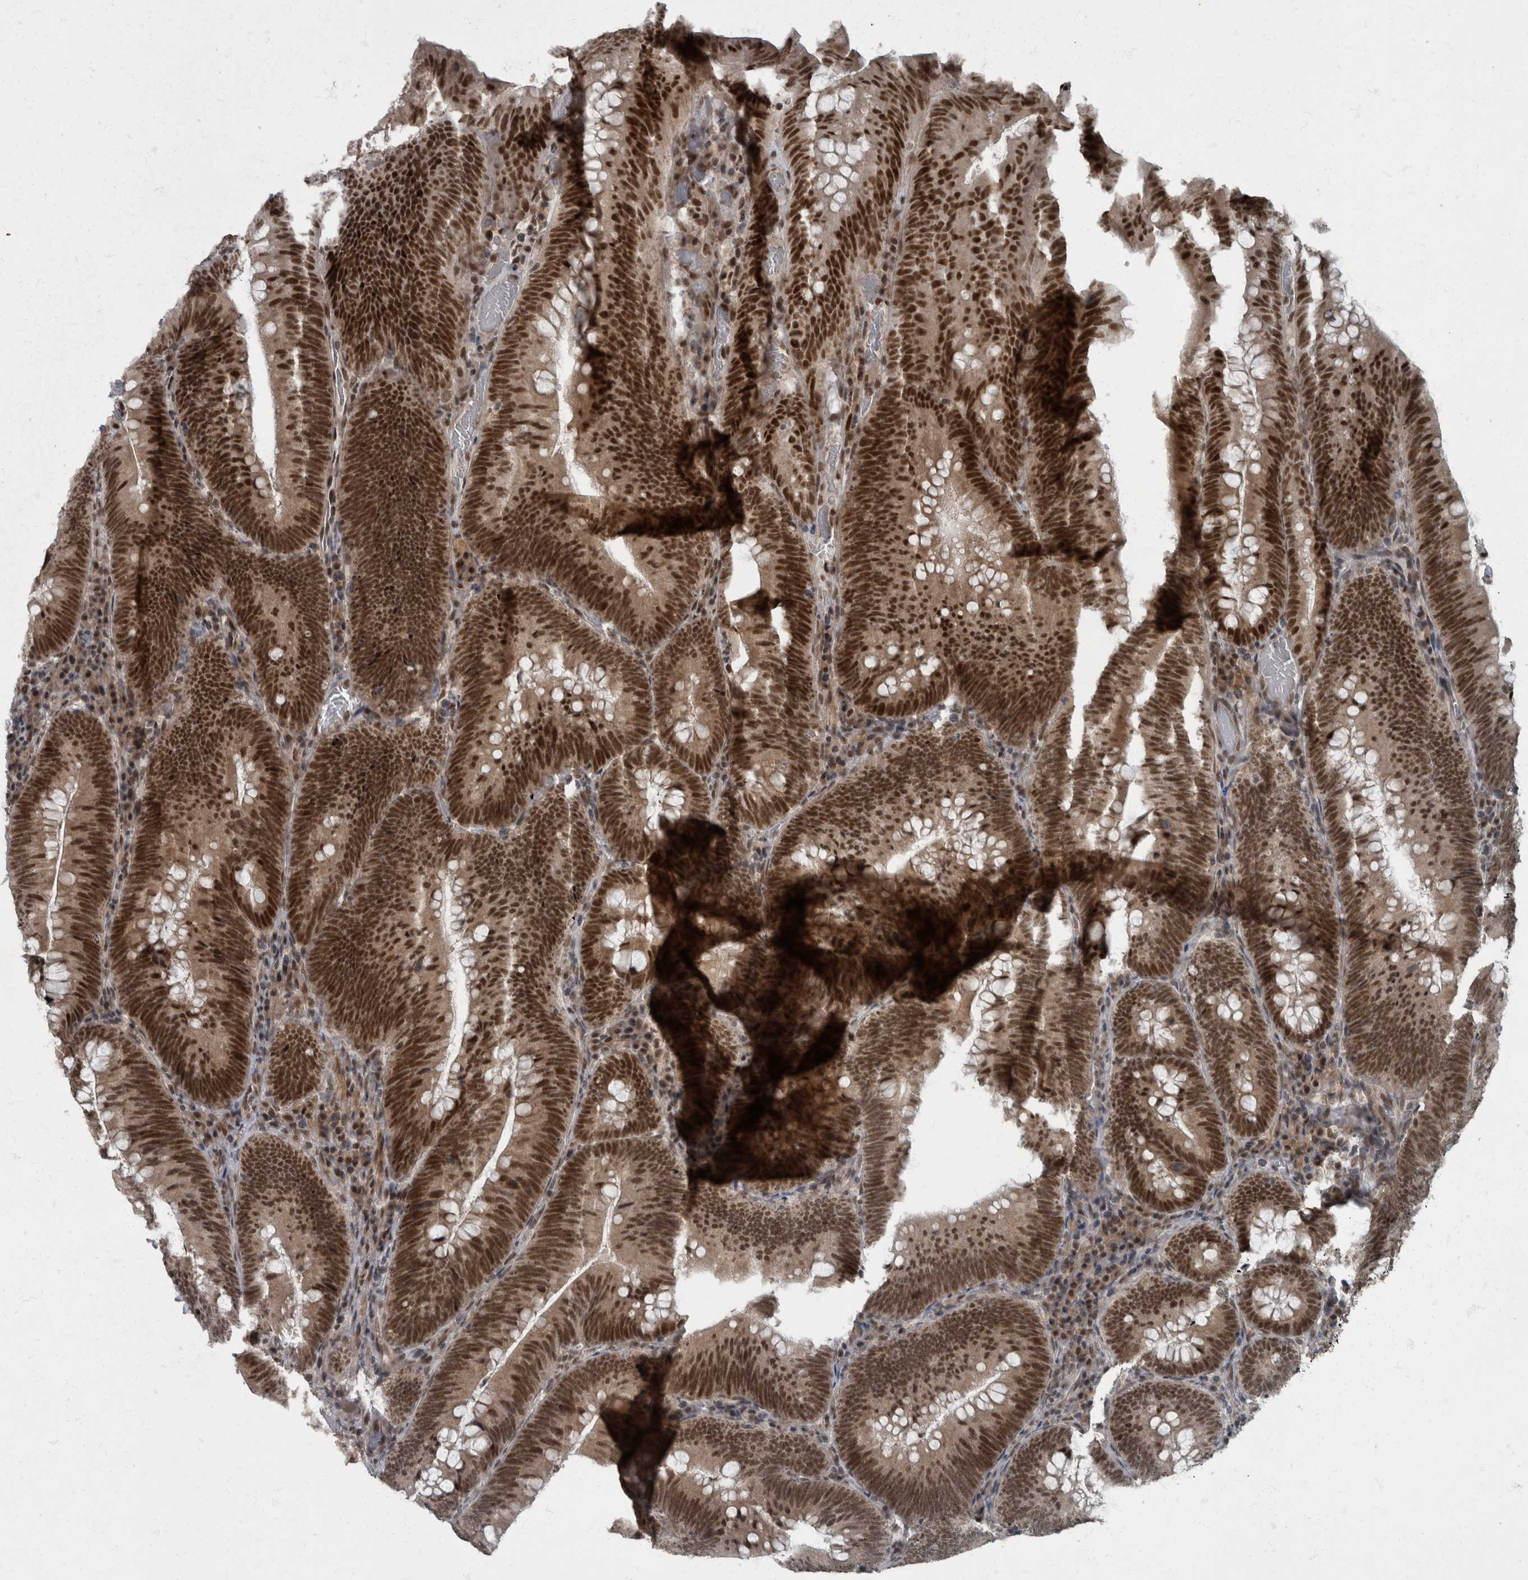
{"staining": {"intensity": "strong", "quantity": ">75%", "location": "nuclear"}, "tissue": "colorectal cancer", "cell_type": "Tumor cells", "image_type": "cancer", "snomed": [{"axis": "morphology", "description": "Normal tissue, NOS"}, {"axis": "topography", "description": "Colon"}], "caption": "Colorectal cancer was stained to show a protein in brown. There is high levels of strong nuclear expression in about >75% of tumor cells.", "gene": "WDR33", "patient": {"sex": "female", "age": 82}}